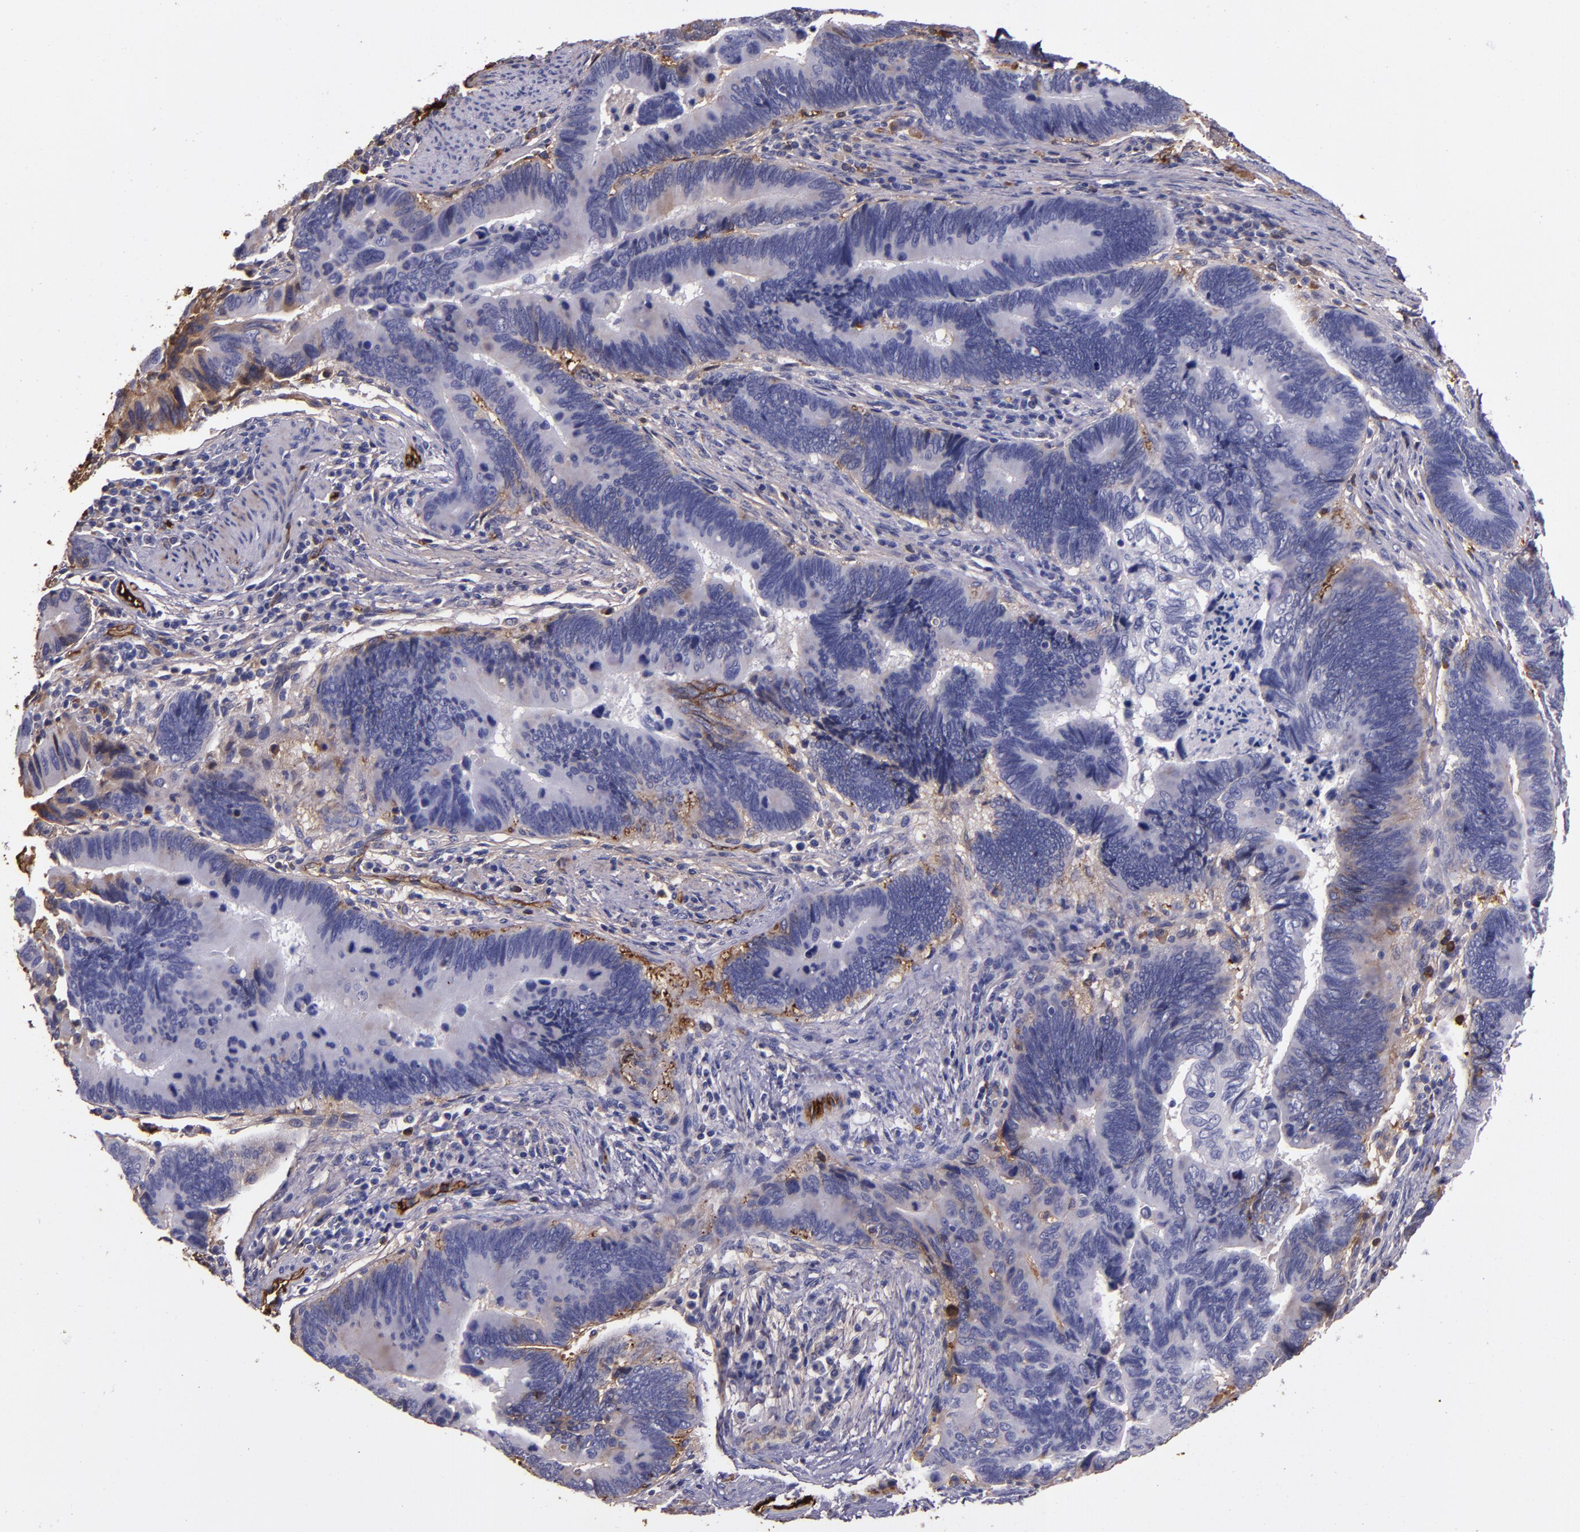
{"staining": {"intensity": "moderate", "quantity": "<25%", "location": "cytoplasmic/membranous"}, "tissue": "pancreatic cancer", "cell_type": "Tumor cells", "image_type": "cancer", "snomed": [{"axis": "morphology", "description": "Adenocarcinoma, NOS"}, {"axis": "topography", "description": "Pancreas"}], "caption": "A photomicrograph of pancreatic cancer stained for a protein exhibits moderate cytoplasmic/membranous brown staining in tumor cells.", "gene": "A2M", "patient": {"sex": "female", "age": 70}}